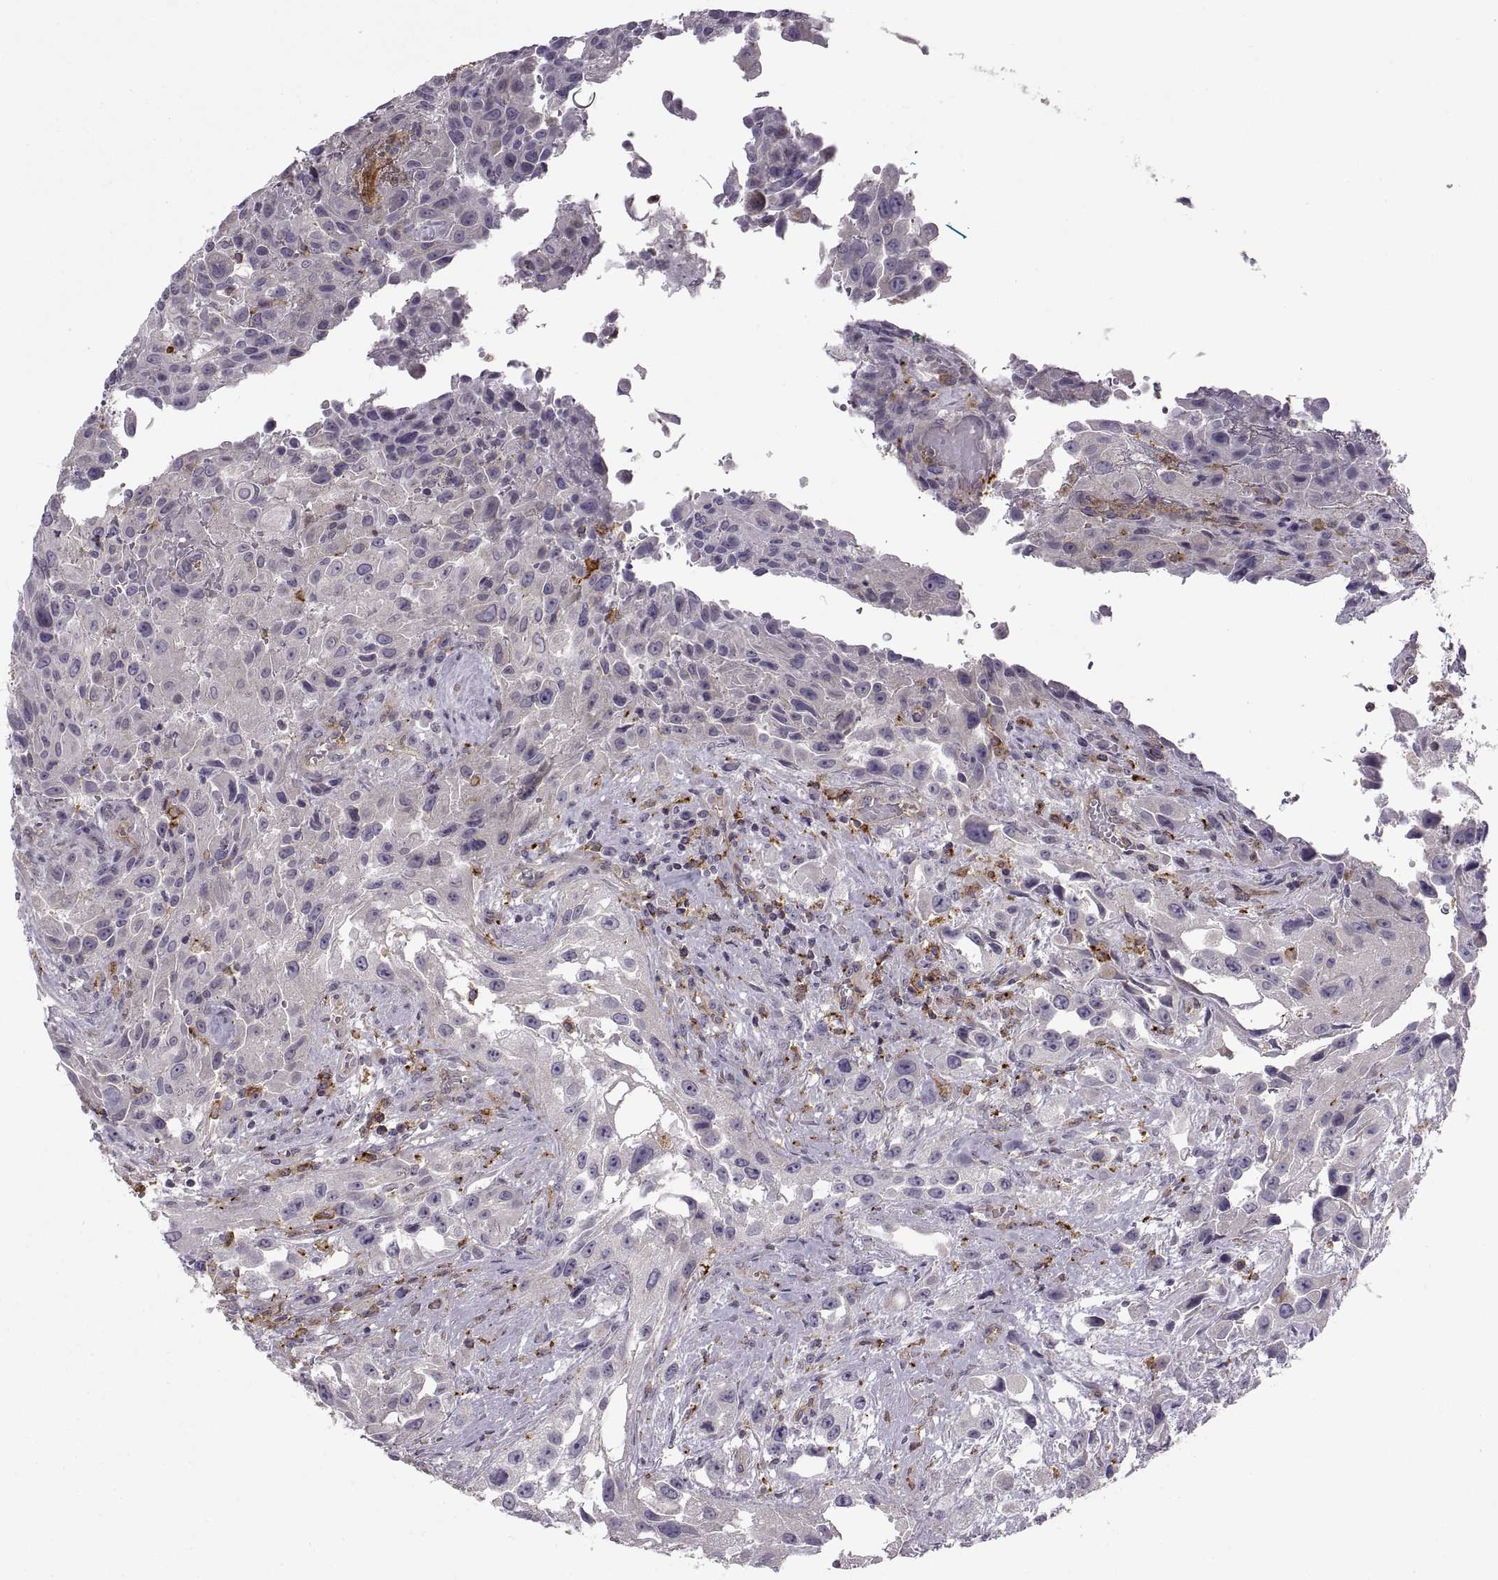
{"staining": {"intensity": "negative", "quantity": "none", "location": "none"}, "tissue": "urothelial cancer", "cell_type": "Tumor cells", "image_type": "cancer", "snomed": [{"axis": "morphology", "description": "Urothelial carcinoma, High grade"}, {"axis": "topography", "description": "Urinary bladder"}], "caption": "A high-resolution photomicrograph shows IHC staining of urothelial cancer, which displays no significant expression in tumor cells. (Immunohistochemistry, brightfield microscopy, high magnification).", "gene": "RALB", "patient": {"sex": "male", "age": 79}}